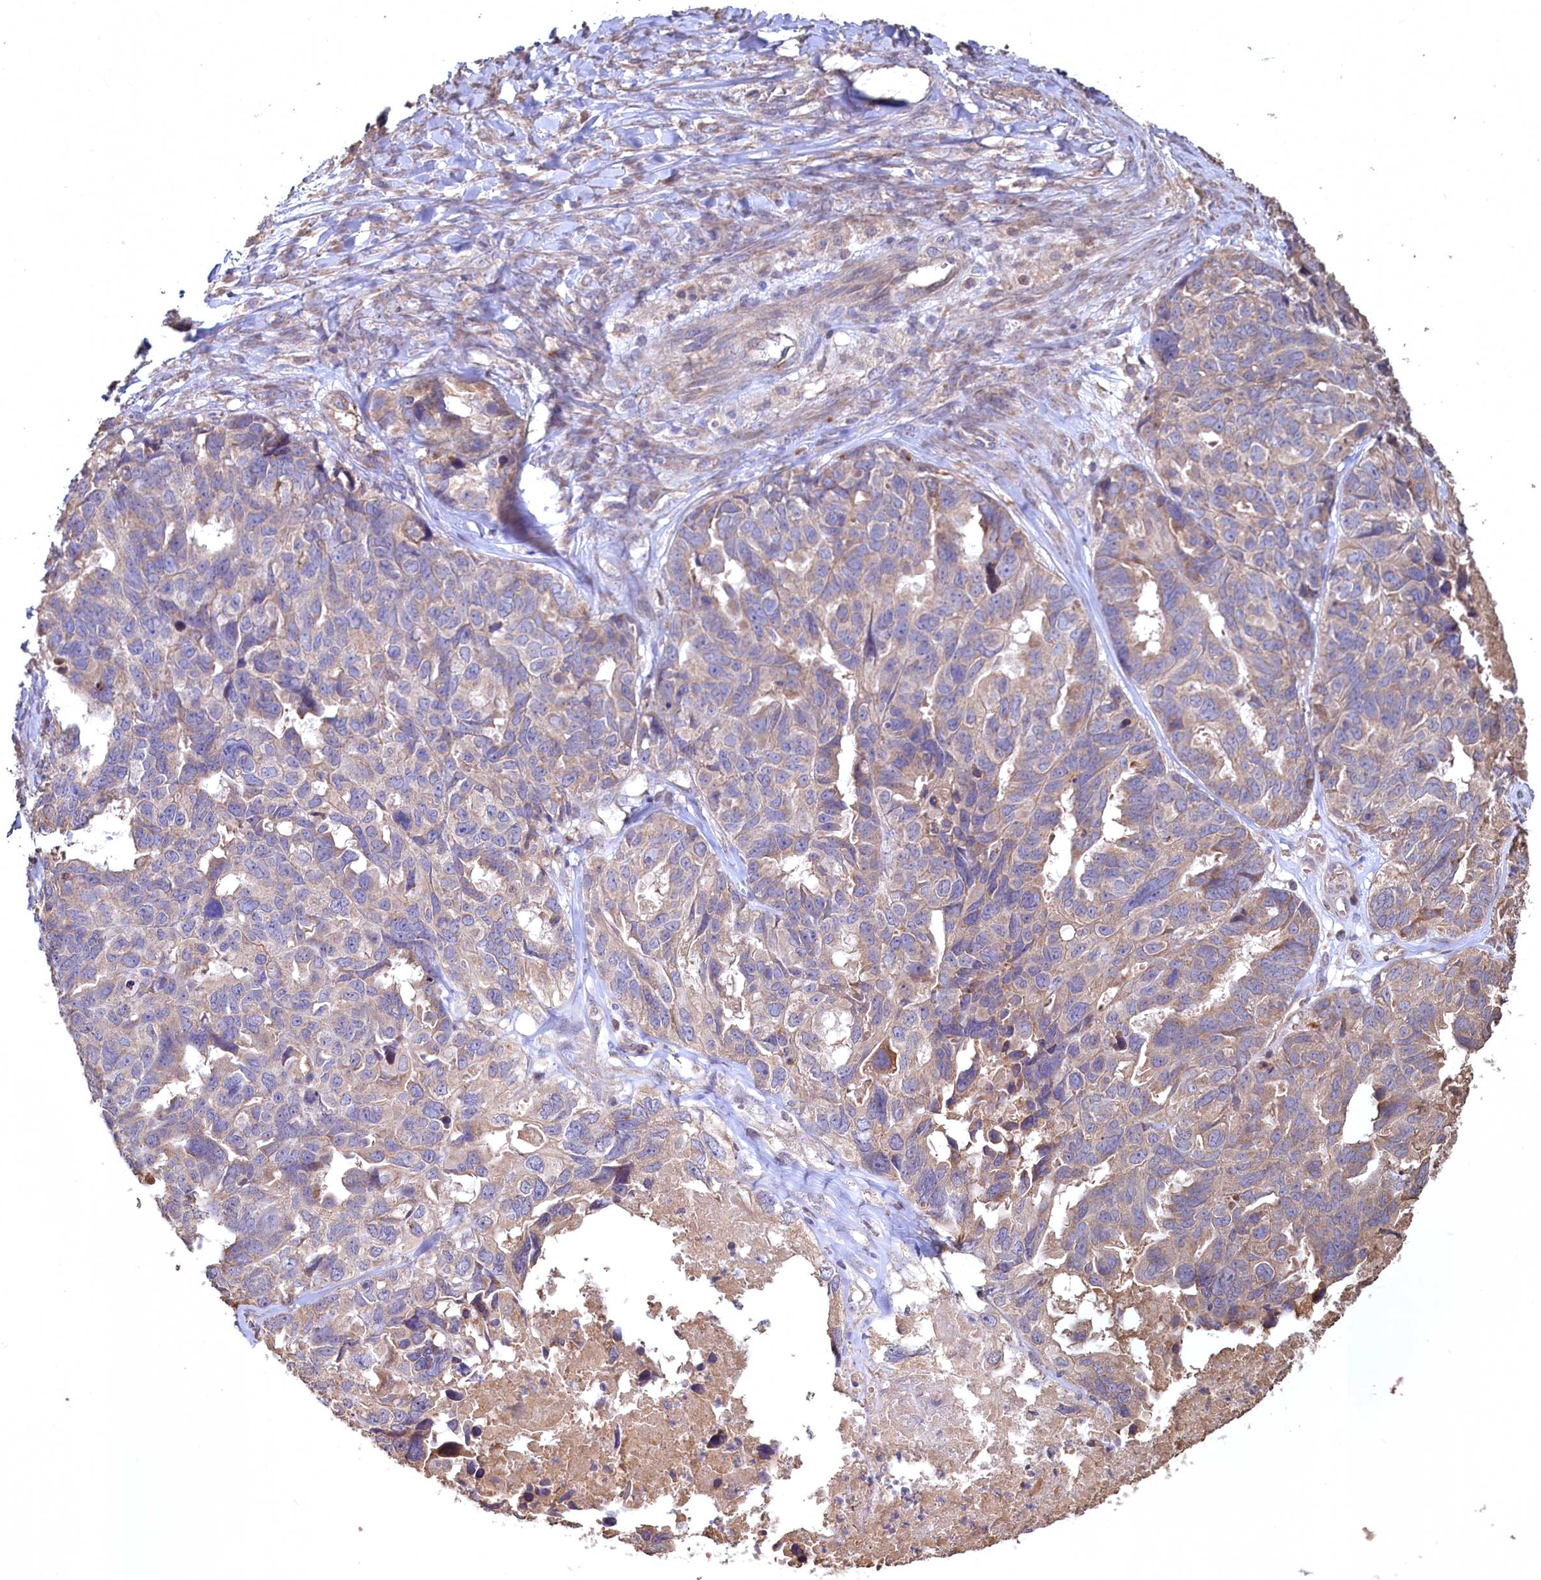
{"staining": {"intensity": "negative", "quantity": "none", "location": "none"}, "tissue": "ovarian cancer", "cell_type": "Tumor cells", "image_type": "cancer", "snomed": [{"axis": "morphology", "description": "Cystadenocarcinoma, serous, NOS"}, {"axis": "topography", "description": "Ovary"}], "caption": "Image shows no protein positivity in tumor cells of serous cystadenocarcinoma (ovarian) tissue. (DAB IHC, high magnification).", "gene": "FUNDC1", "patient": {"sex": "female", "age": 79}}